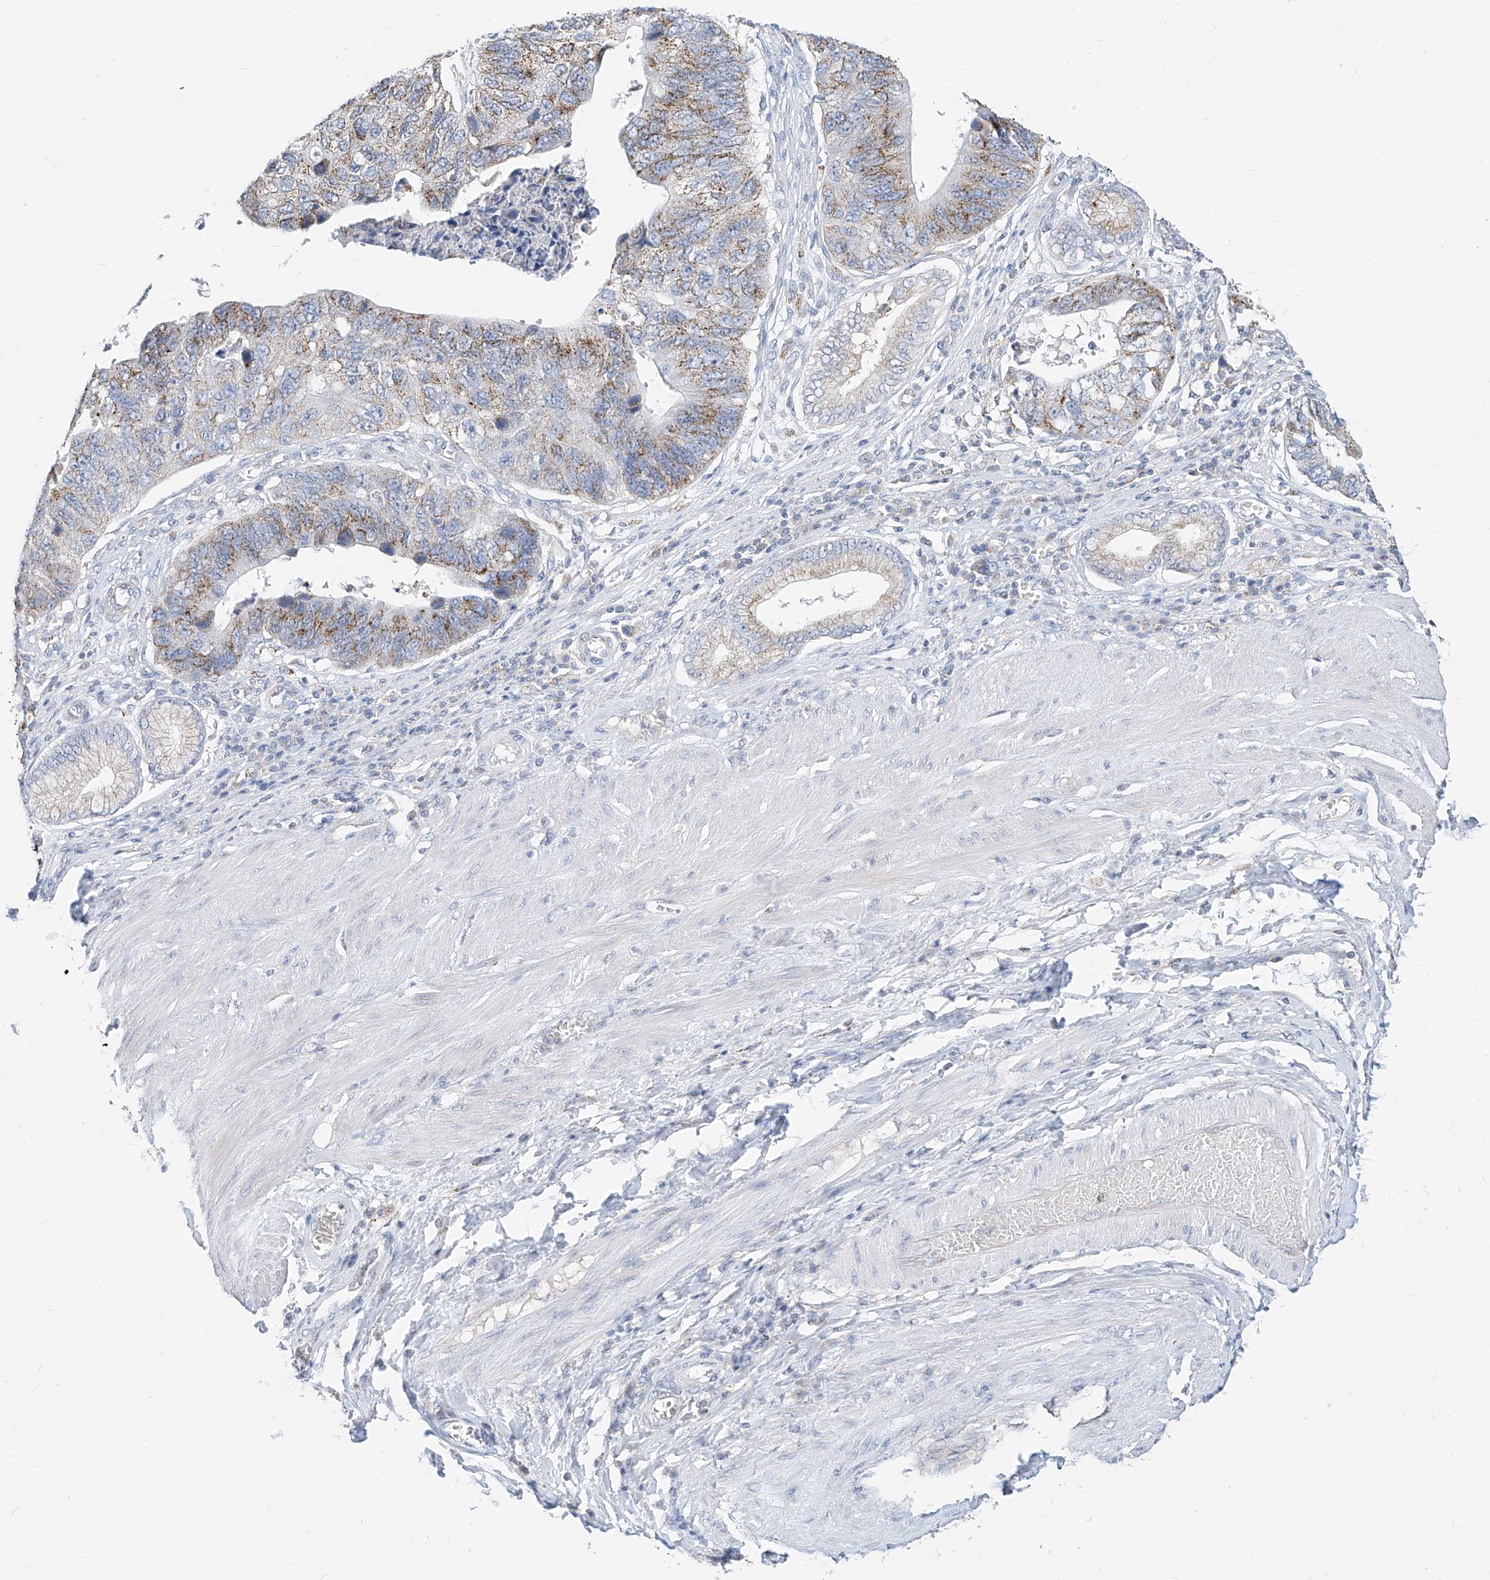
{"staining": {"intensity": "moderate", "quantity": ">75%", "location": "cytoplasmic/membranous"}, "tissue": "stomach cancer", "cell_type": "Tumor cells", "image_type": "cancer", "snomed": [{"axis": "morphology", "description": "Adenocarcinoma, NOS"}, {"axis": "topography", "description": "Stomach"}], "caption": "A histopathology image of adenocarcinoma (stomach) stained for a protein shows moderate cytoplasmic/membranous brown staining in tumor cells.", "gene": "RASA2", "patient": {"sex": "male", "age": 59}}